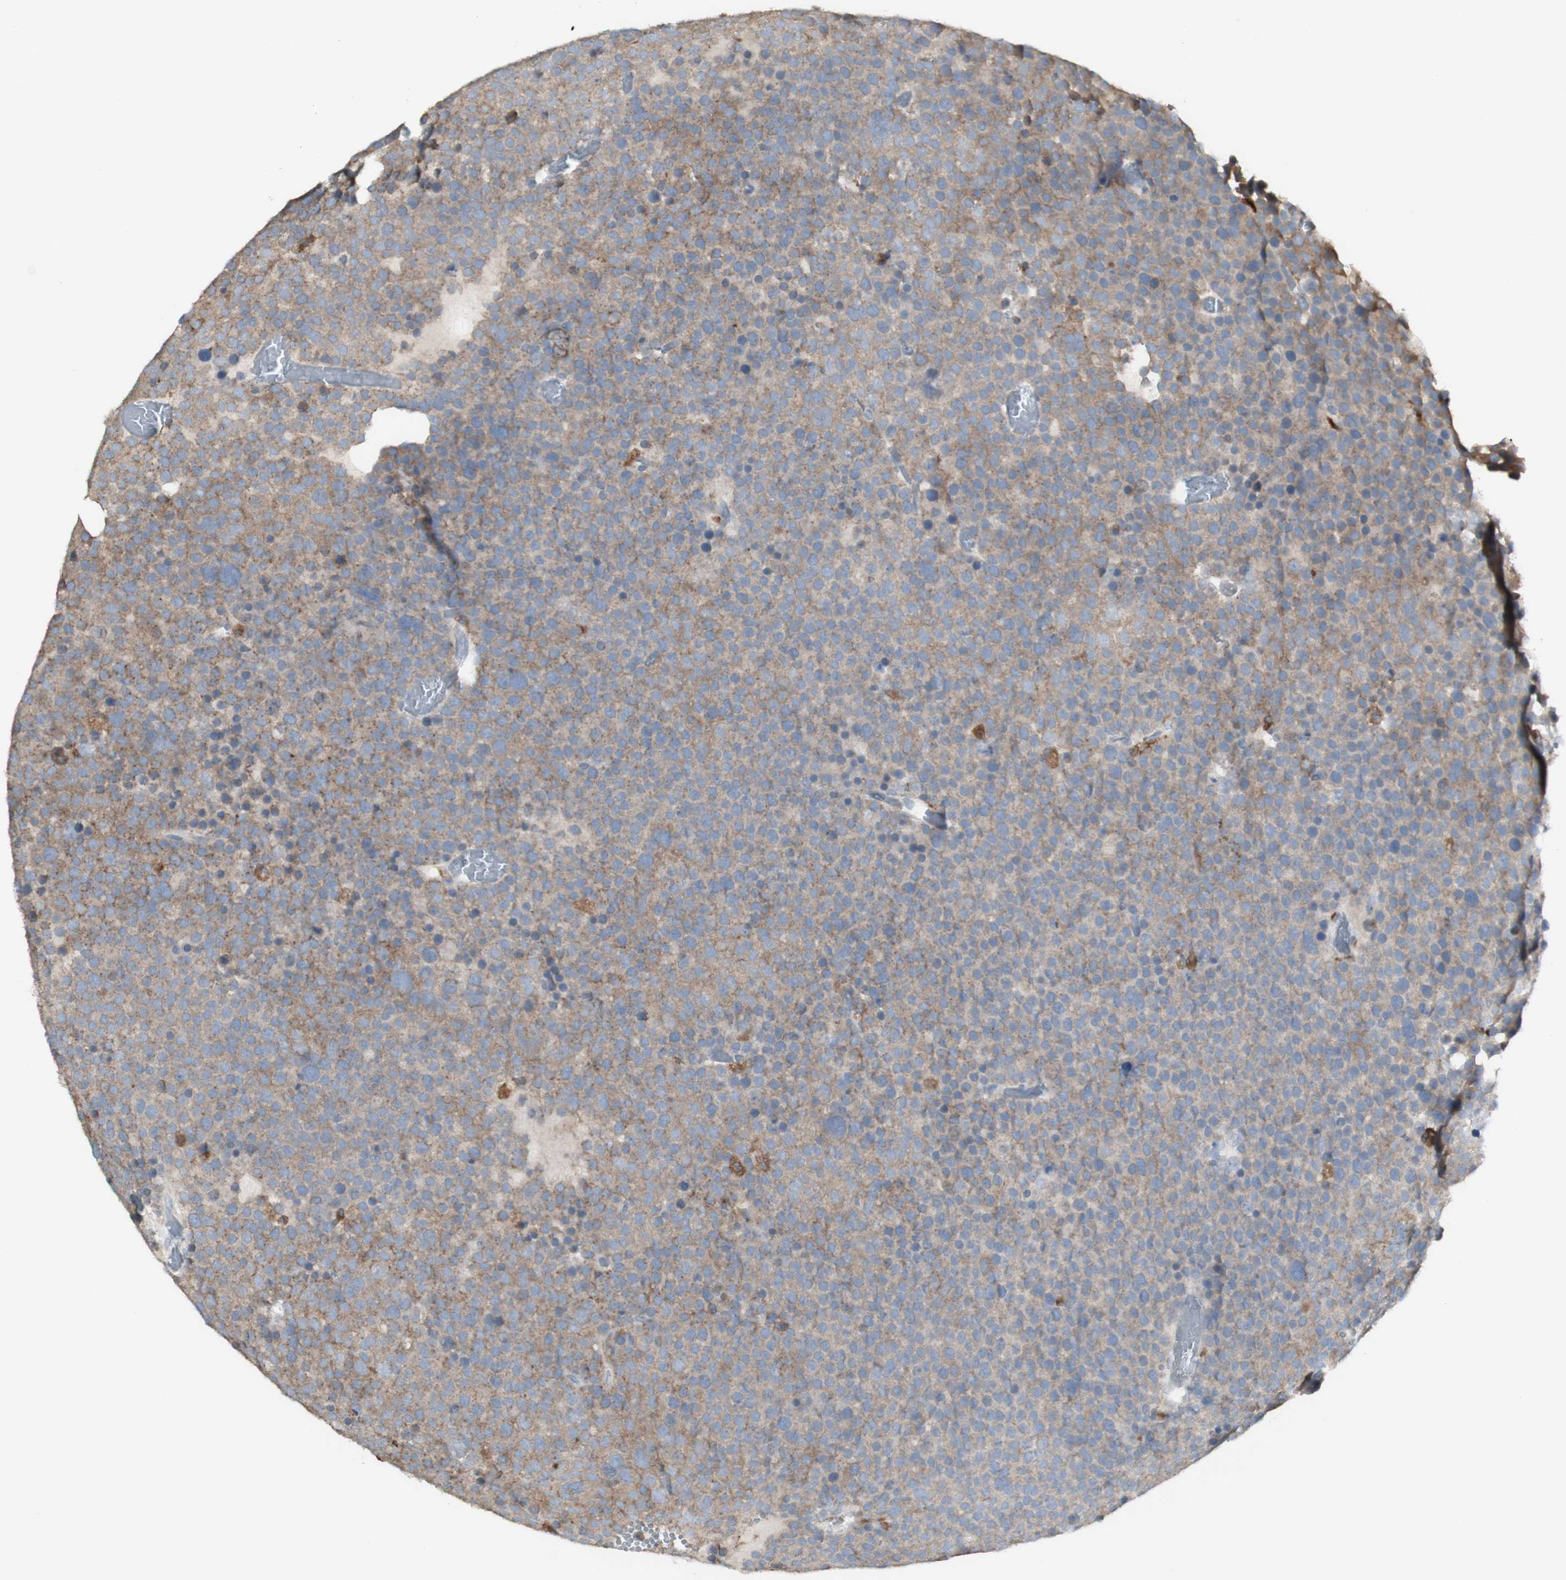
{"staining": {"intensity": "weak", "quantity": ">75%", "location": "cytoplasmic/membranous"}, "tissue": "testis cancer", "cell_type": "Tumor cells", "image_type": "cancer", "snomed": [{"axis": "morphology", "description": "Seminoma, NOS"}, {"axis": "topography", "description": "Testis"}], "caption": "About >75% of tumor cells in human seminoma (testis) reveal weak cytoplasmic/membranous protein positivity as visualized by brown immunohistochemical staining.", "gene": "ATP6V1E1", "patient": {"sex": "male", "age": 71}}